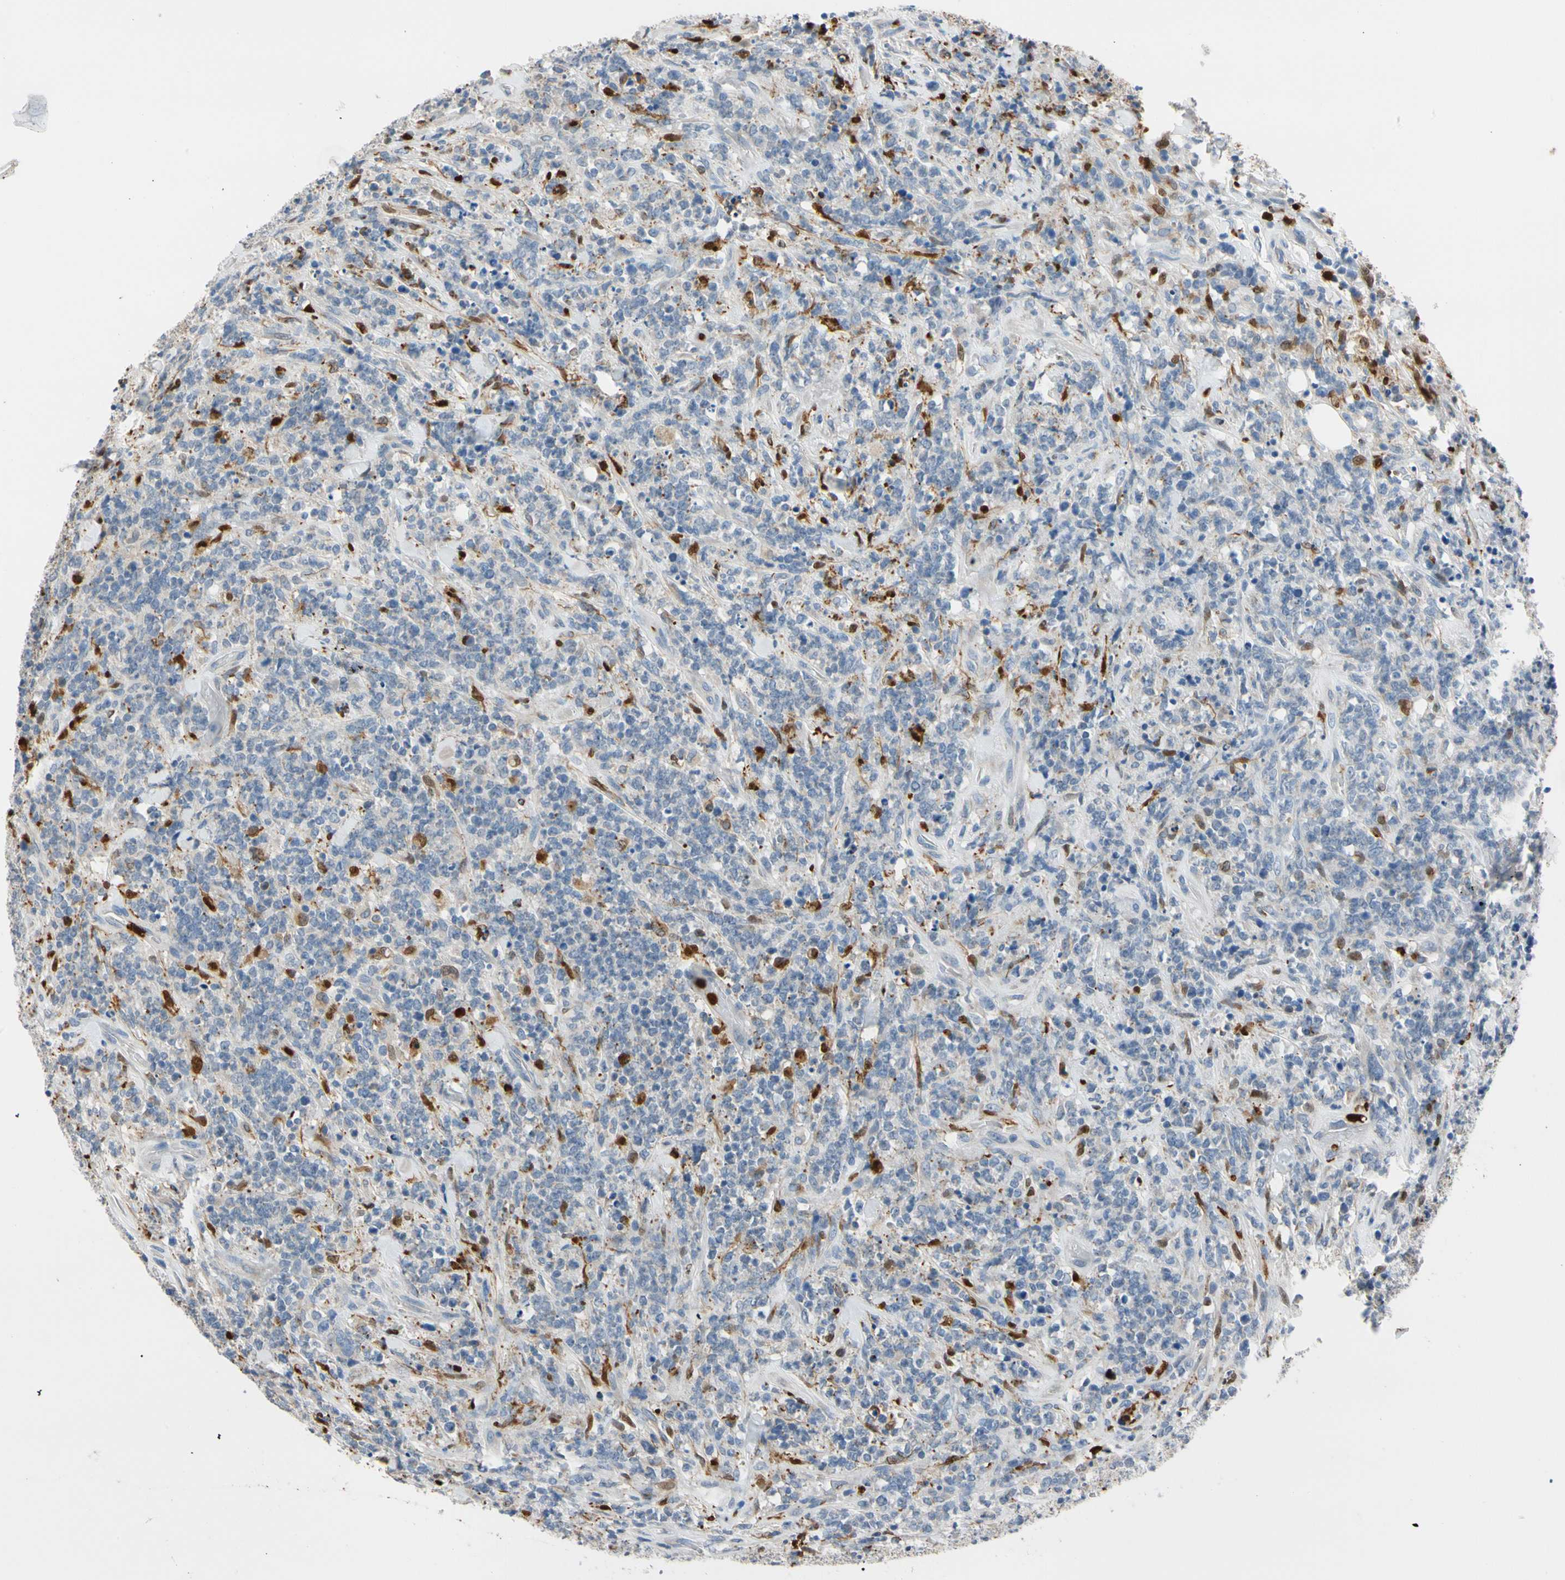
{"staining": {"intensity": "negative", "quantity": "none", "location": "none"}, "tissue": "lymphoma", "cell_type": "Tumor cells", "image_type": "cancer", "snomed": [{"axis": "morphology", "description": "Malignant lymphoma, non-Hodgkin's type, High grade"}, {"axis": "topography", "description": "Soft tissue"}], "caption": "DAB immunohistochemical staining of lymphoma reveals no significant expression in tumor cells.", "gene": "TRAF5", "patient": {"sex": "male", "age": 18}}